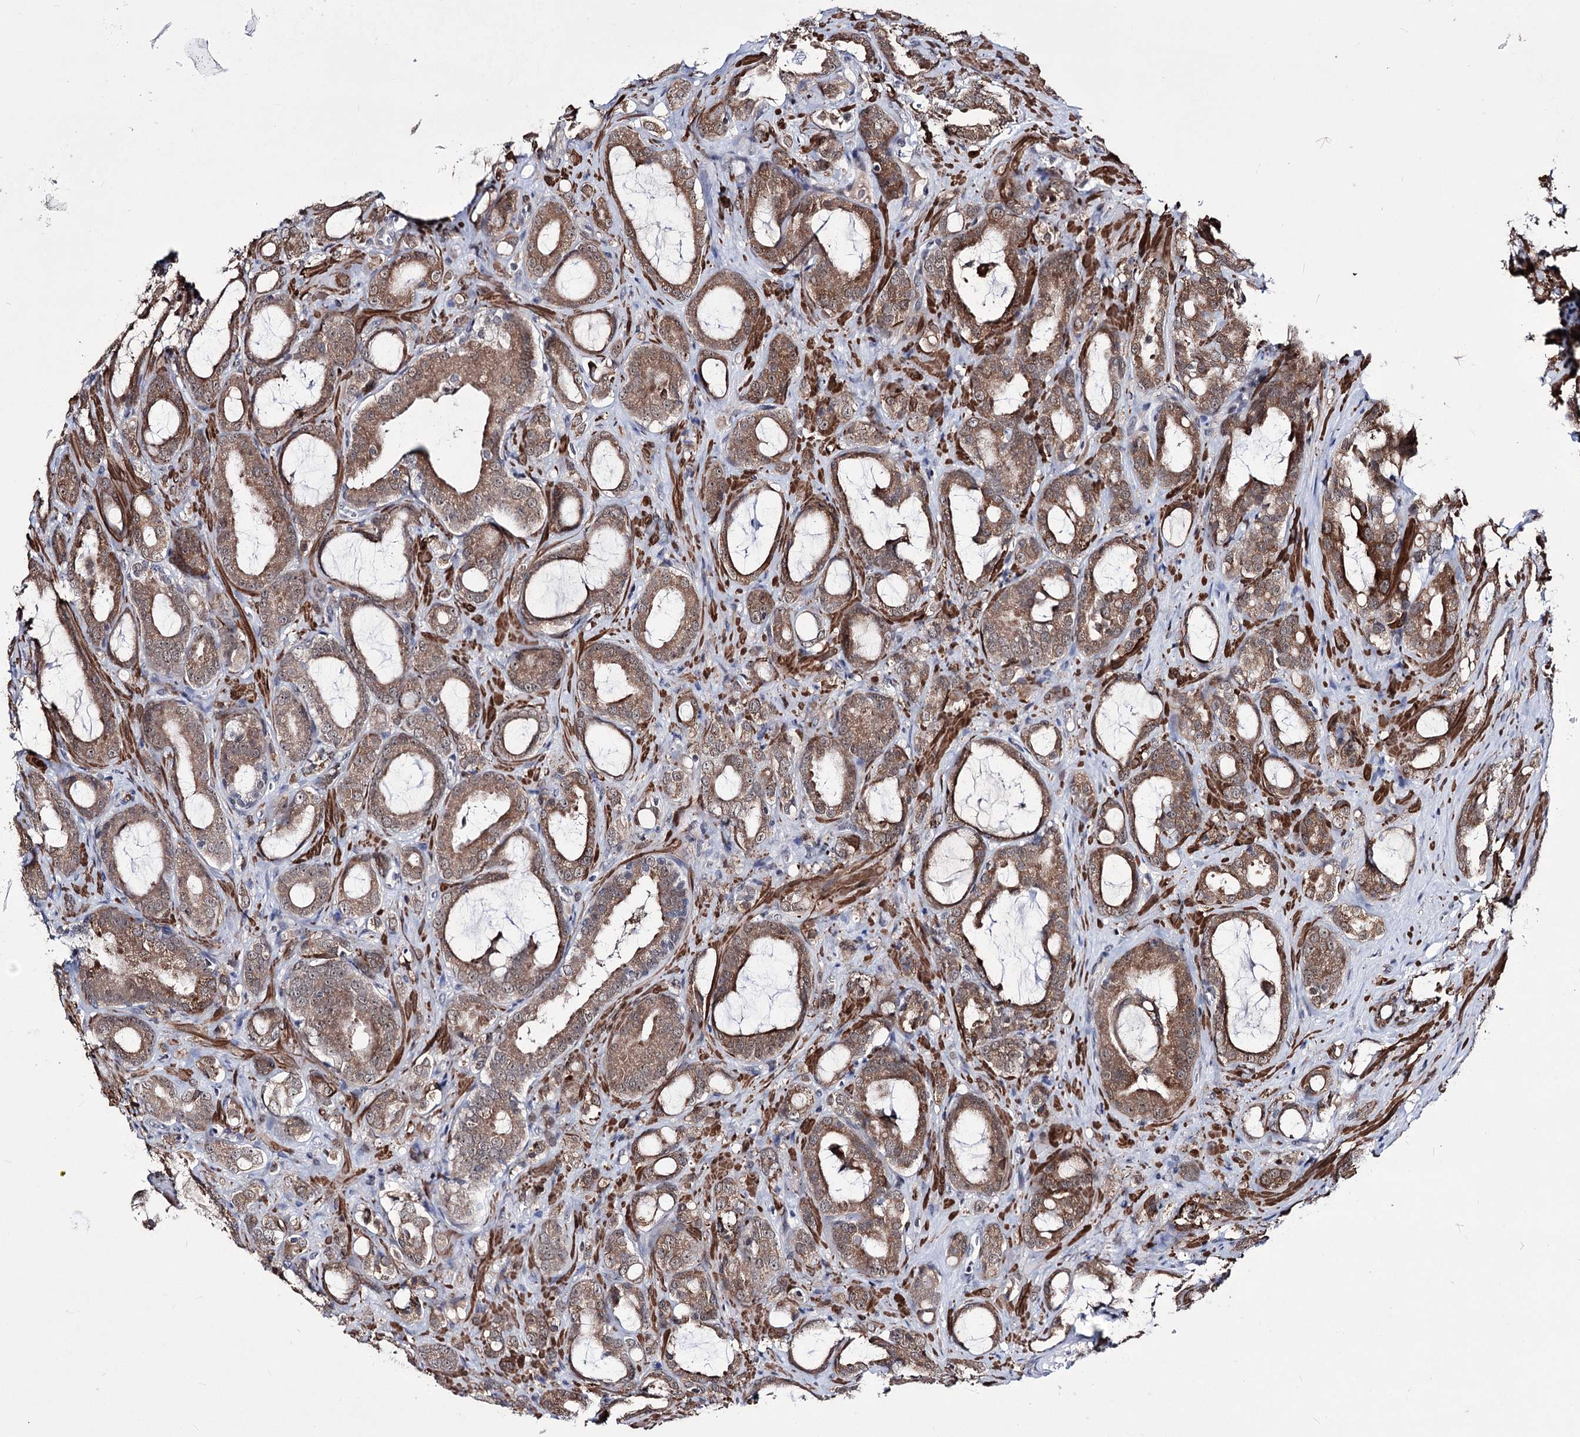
{"staining": {"intensity": "moderate", "quantity": ">75%", "location": "cytoplasmic/membranous"}, "tissue": "prostate cancer", "cell_type": "Tumor cells", "image_type": "cancer", "snomed": [{"axis": "morphology", "description": "Adenocarcinoma, High grade"}, {"axis": "topography", "description": "Prostate"}], "caption": "Human prostate adenocarcinoma (high-grade) stained for a protein (brown) shows moderate cytoplasmic/membranous positive positivity in about >75% of tumor cells.", "gene": "PPRC1", "patient": {"sex": "male", "age": 72}}